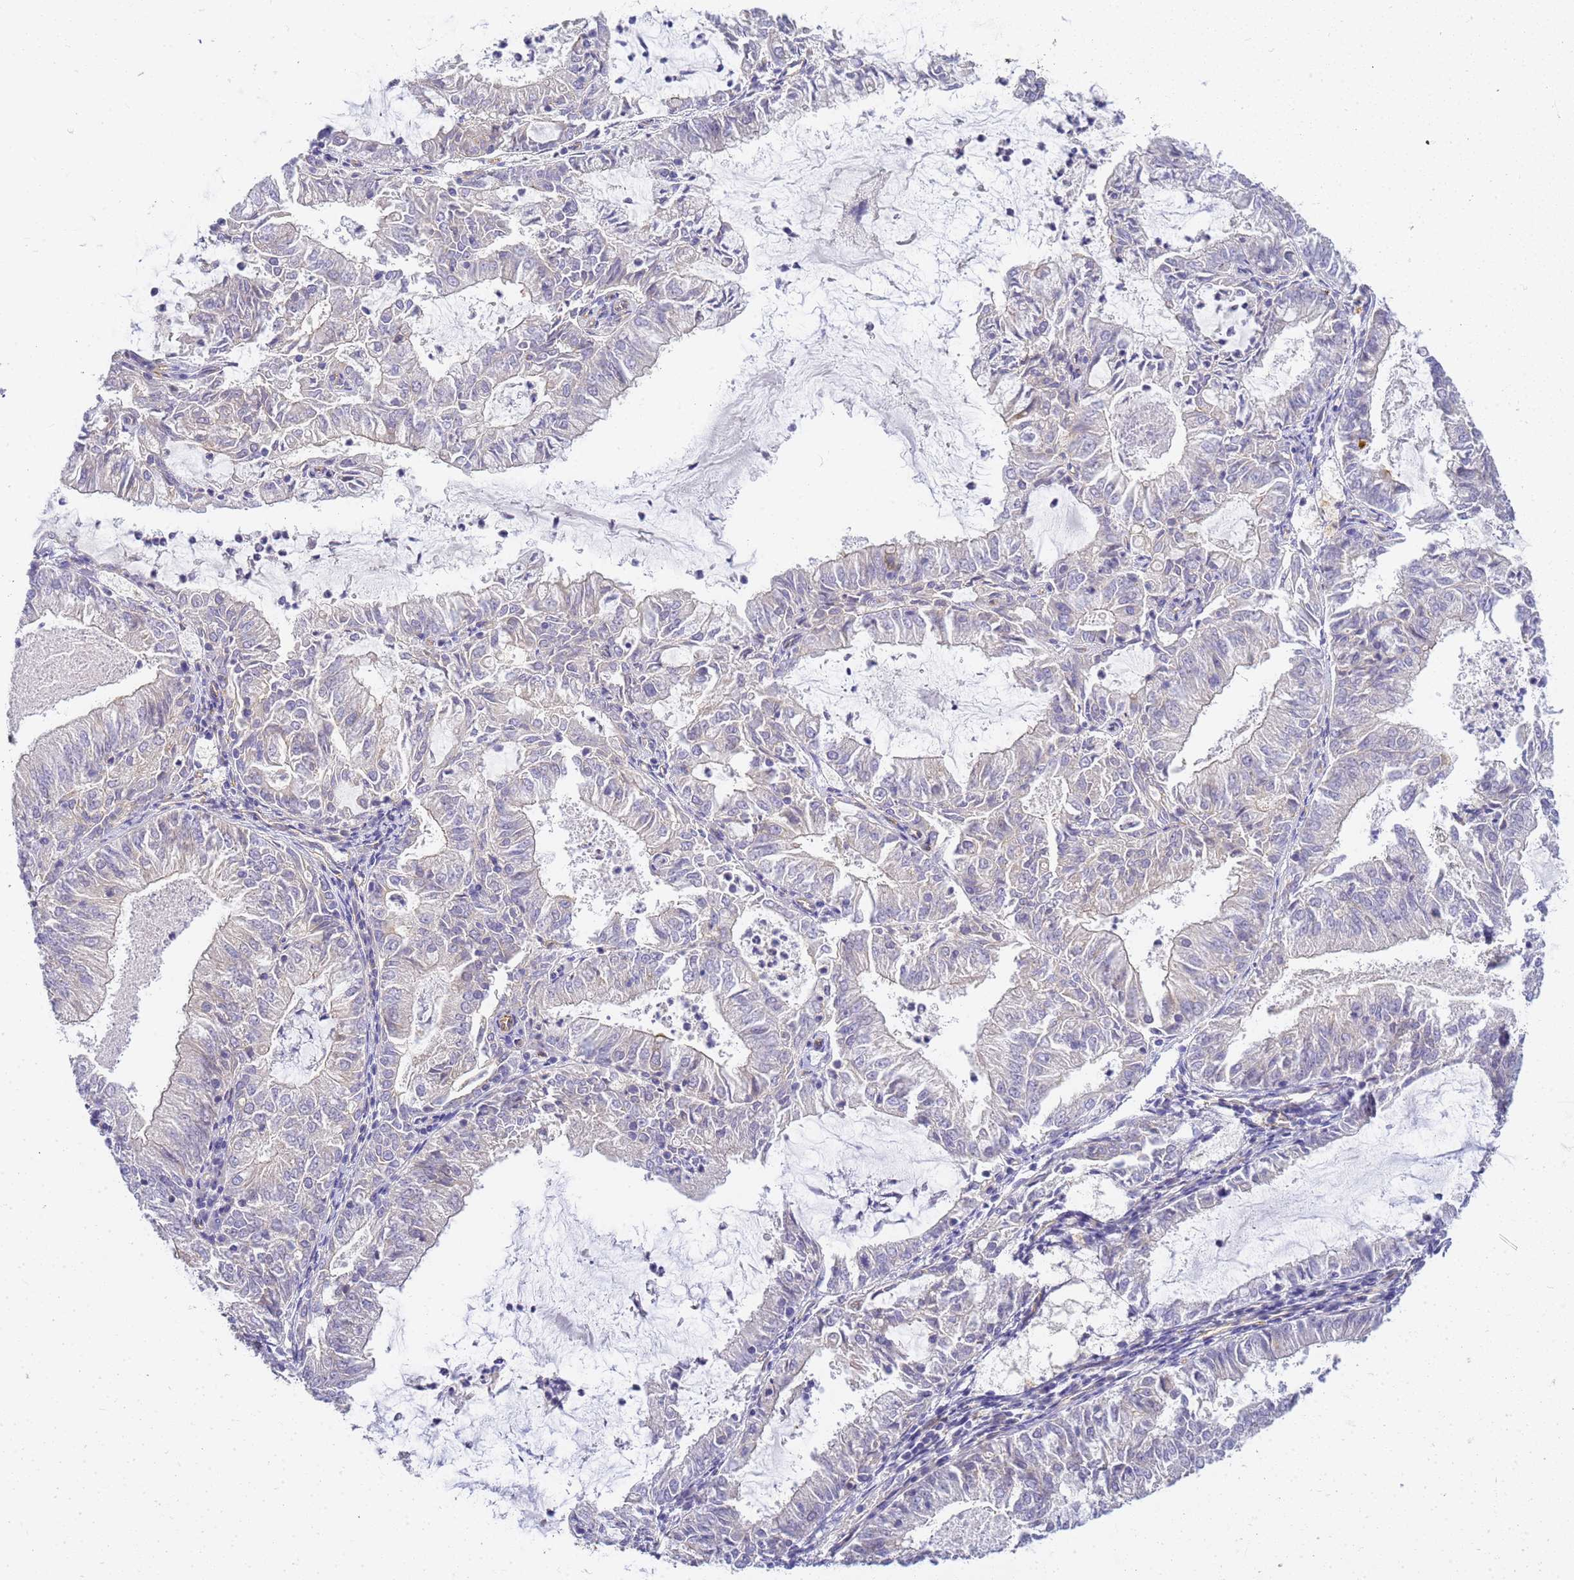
{"staining": {"intensity": "negative", "quantity": "none", "location": "none"}, "tissue": "endometrial cancer", "cell_type": "Tumor cells", "image_type": "cancer", "snomed": [{"axis": "morphology", "description": "Adenocarcinoma, NOS"}, {"axis": "topography", "description": "Endometrium"}], "caption": "DAB (3,3'-diaminobenzidine) immunohistochemical staining of endometrial cancer exhibits no significant positivity in tumor cells.", "gene": "GON4L", "patient": {"sex": "female", "age": 57}}